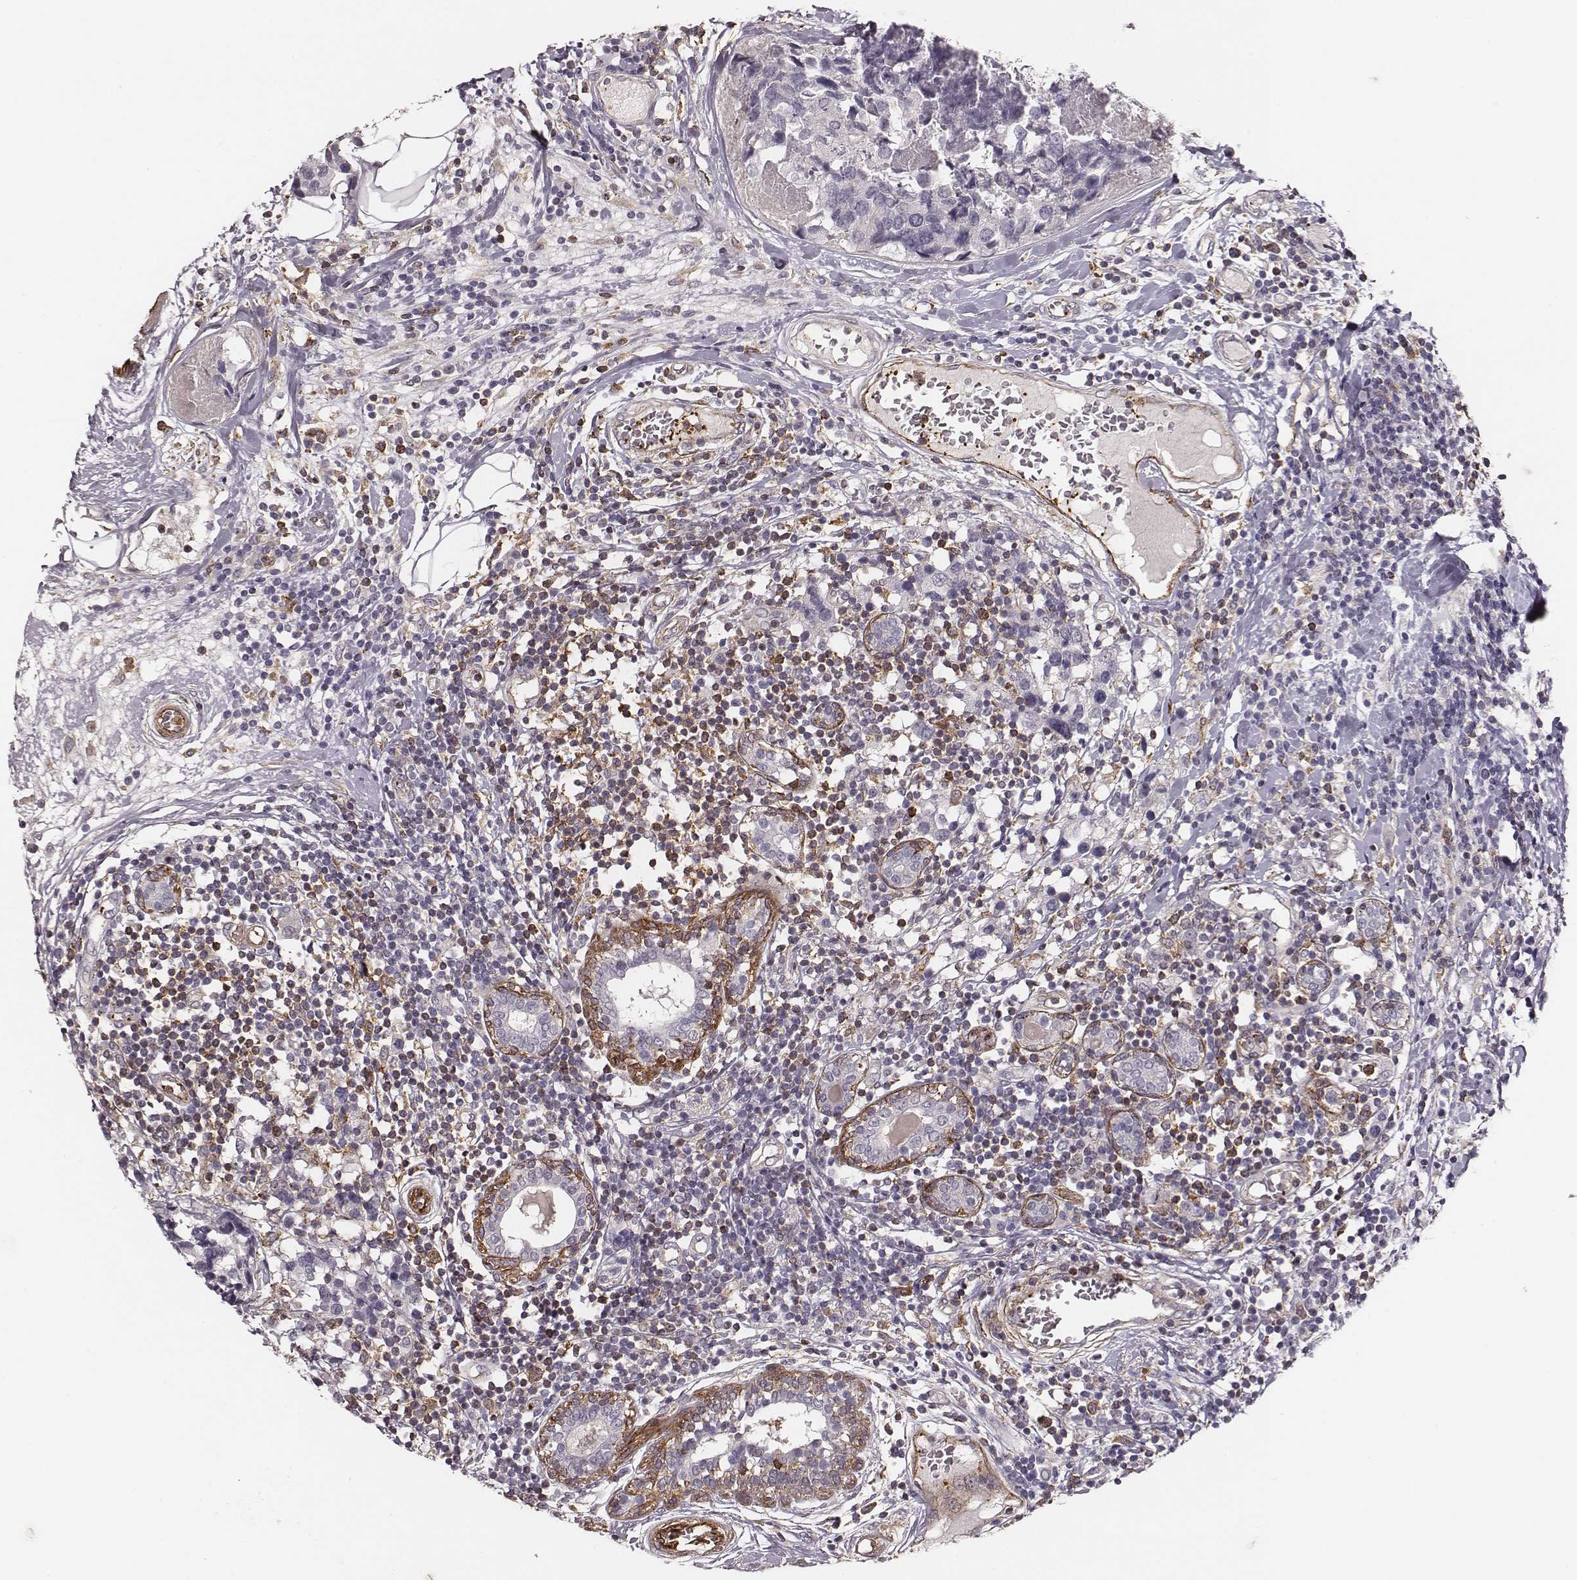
{"staining": {"intensity": "negative", "quantity": "none", "location": "none"}, "tissue": "breast cancer", "cell_type": "Tumor cells", "image_type": "cancer", "snomed": [{"axis": "morphology", "description": "Lobular carcinoma"}, {"axis": "topography", "description": "Breast"}], "caption": "High power microscopy image of an immunohistochemistry (IHC) photomicrograph of breast cancer, revealing no significant expression in tumor cells. (Stains: DAB (3,3'-diaminobenzidine) IHC with hematoxylin counter stain, Microscopy: brightfield microscopy at high magnification).", "gene": "ZYX", "patient": {"sex": "female", "age": 59}}